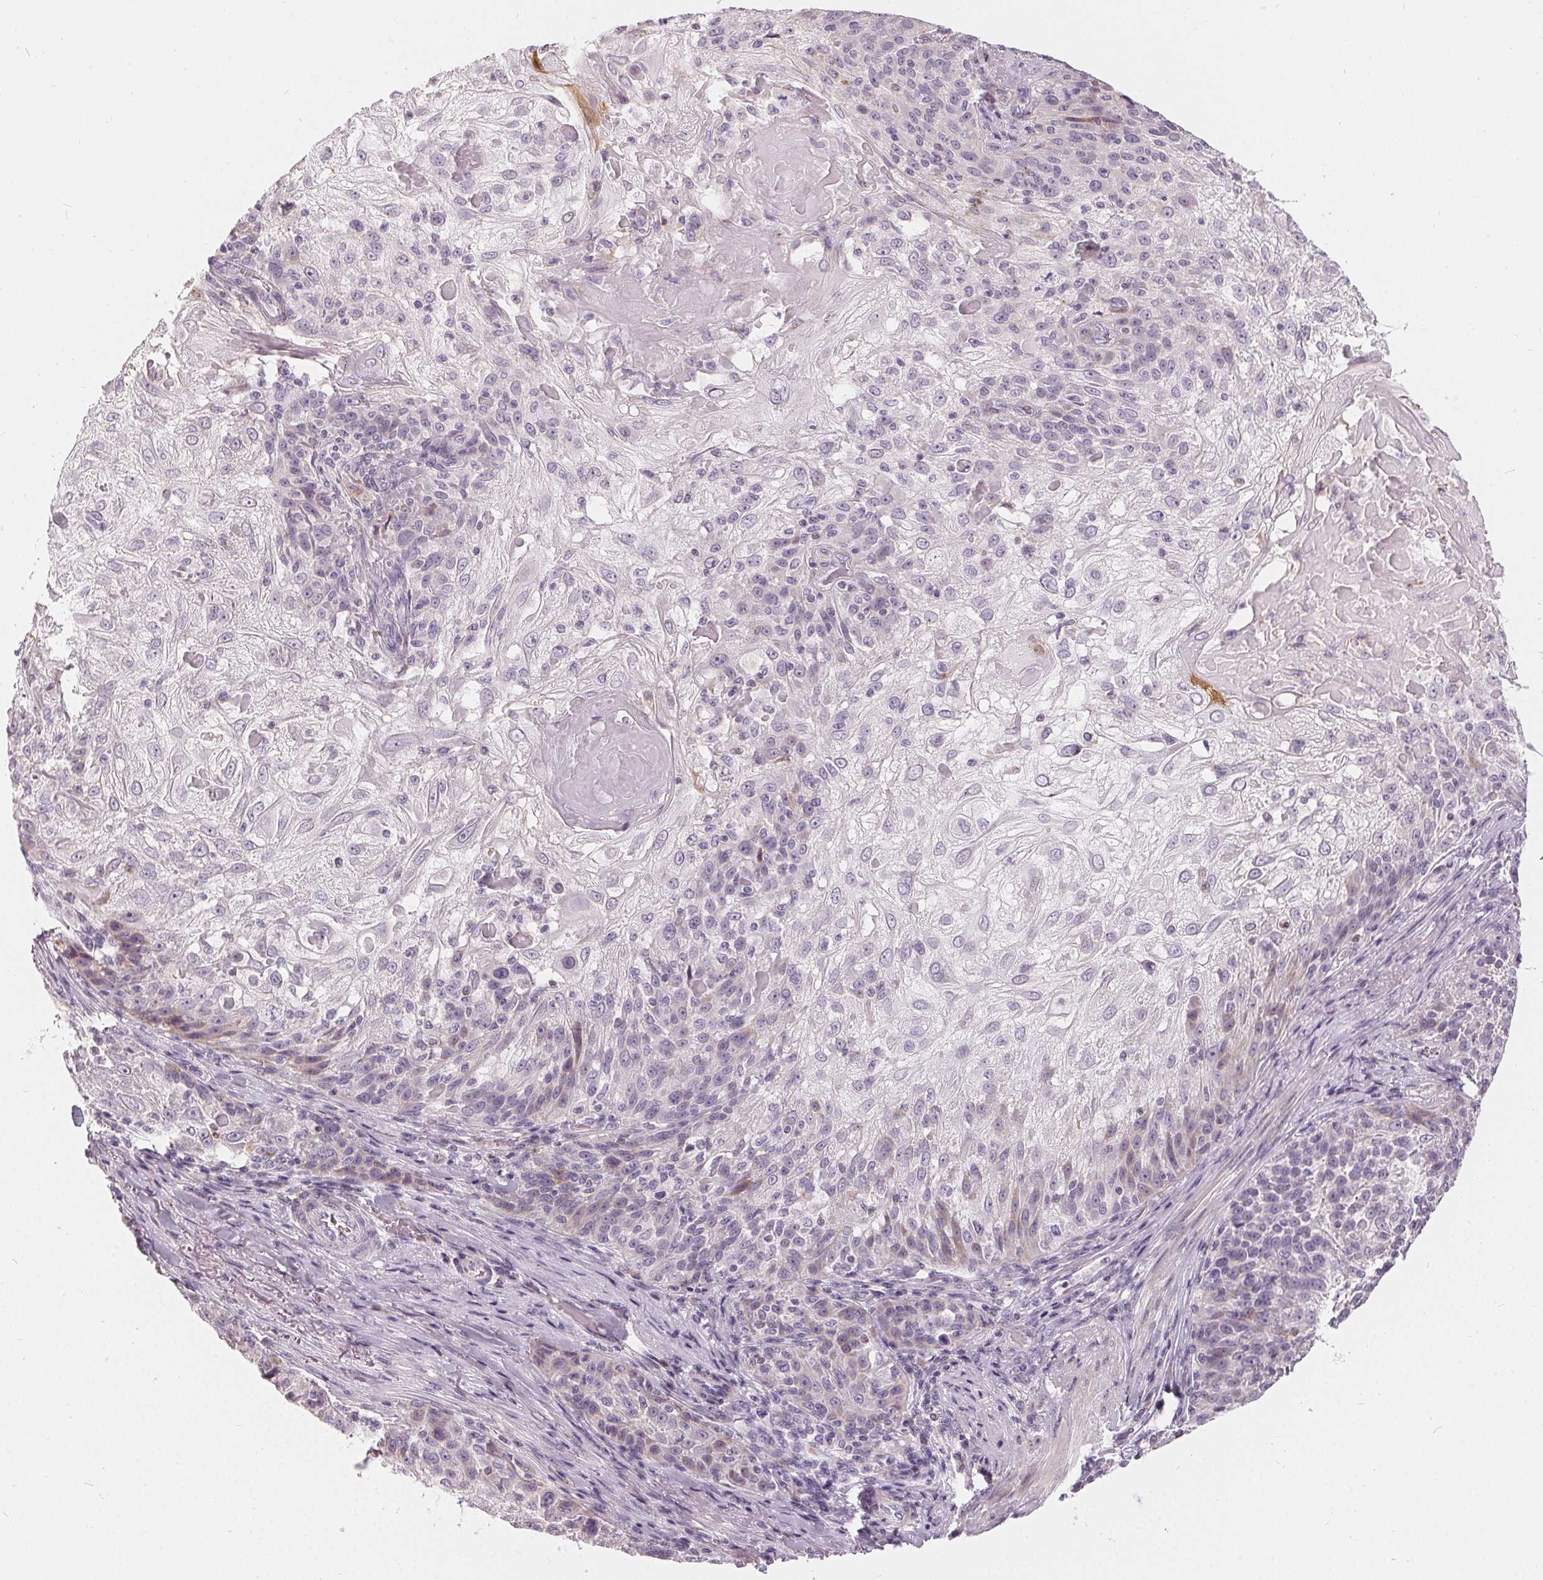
{"staining": {"intensity": "negative", "quantity": "none", "location": "none"}, "tissue": "skin cancer", "cell_type": "Tumor cells", "image_type": "cancer", "snomed": [{"axis": "morphology", "description": "Normal tissue, NOS"}, {"axis": "morphology", "description": "Squamous cell carcinoma, NOS"}, {"axis": "topography", "description": "Skin"}], "caption": "Micrograph shows no significant protein staining in tumor cells of squamous cell carcinoma (skin). (Stains: DAB (3,3'-diaminobenzidine) immunohistochemistry (IHC) with hematoxylin counter stain, Microscopy: brightfield microscopy at high magnification).", "gene": "HOPX", "patient": {"sex": "female", "age": 83}}